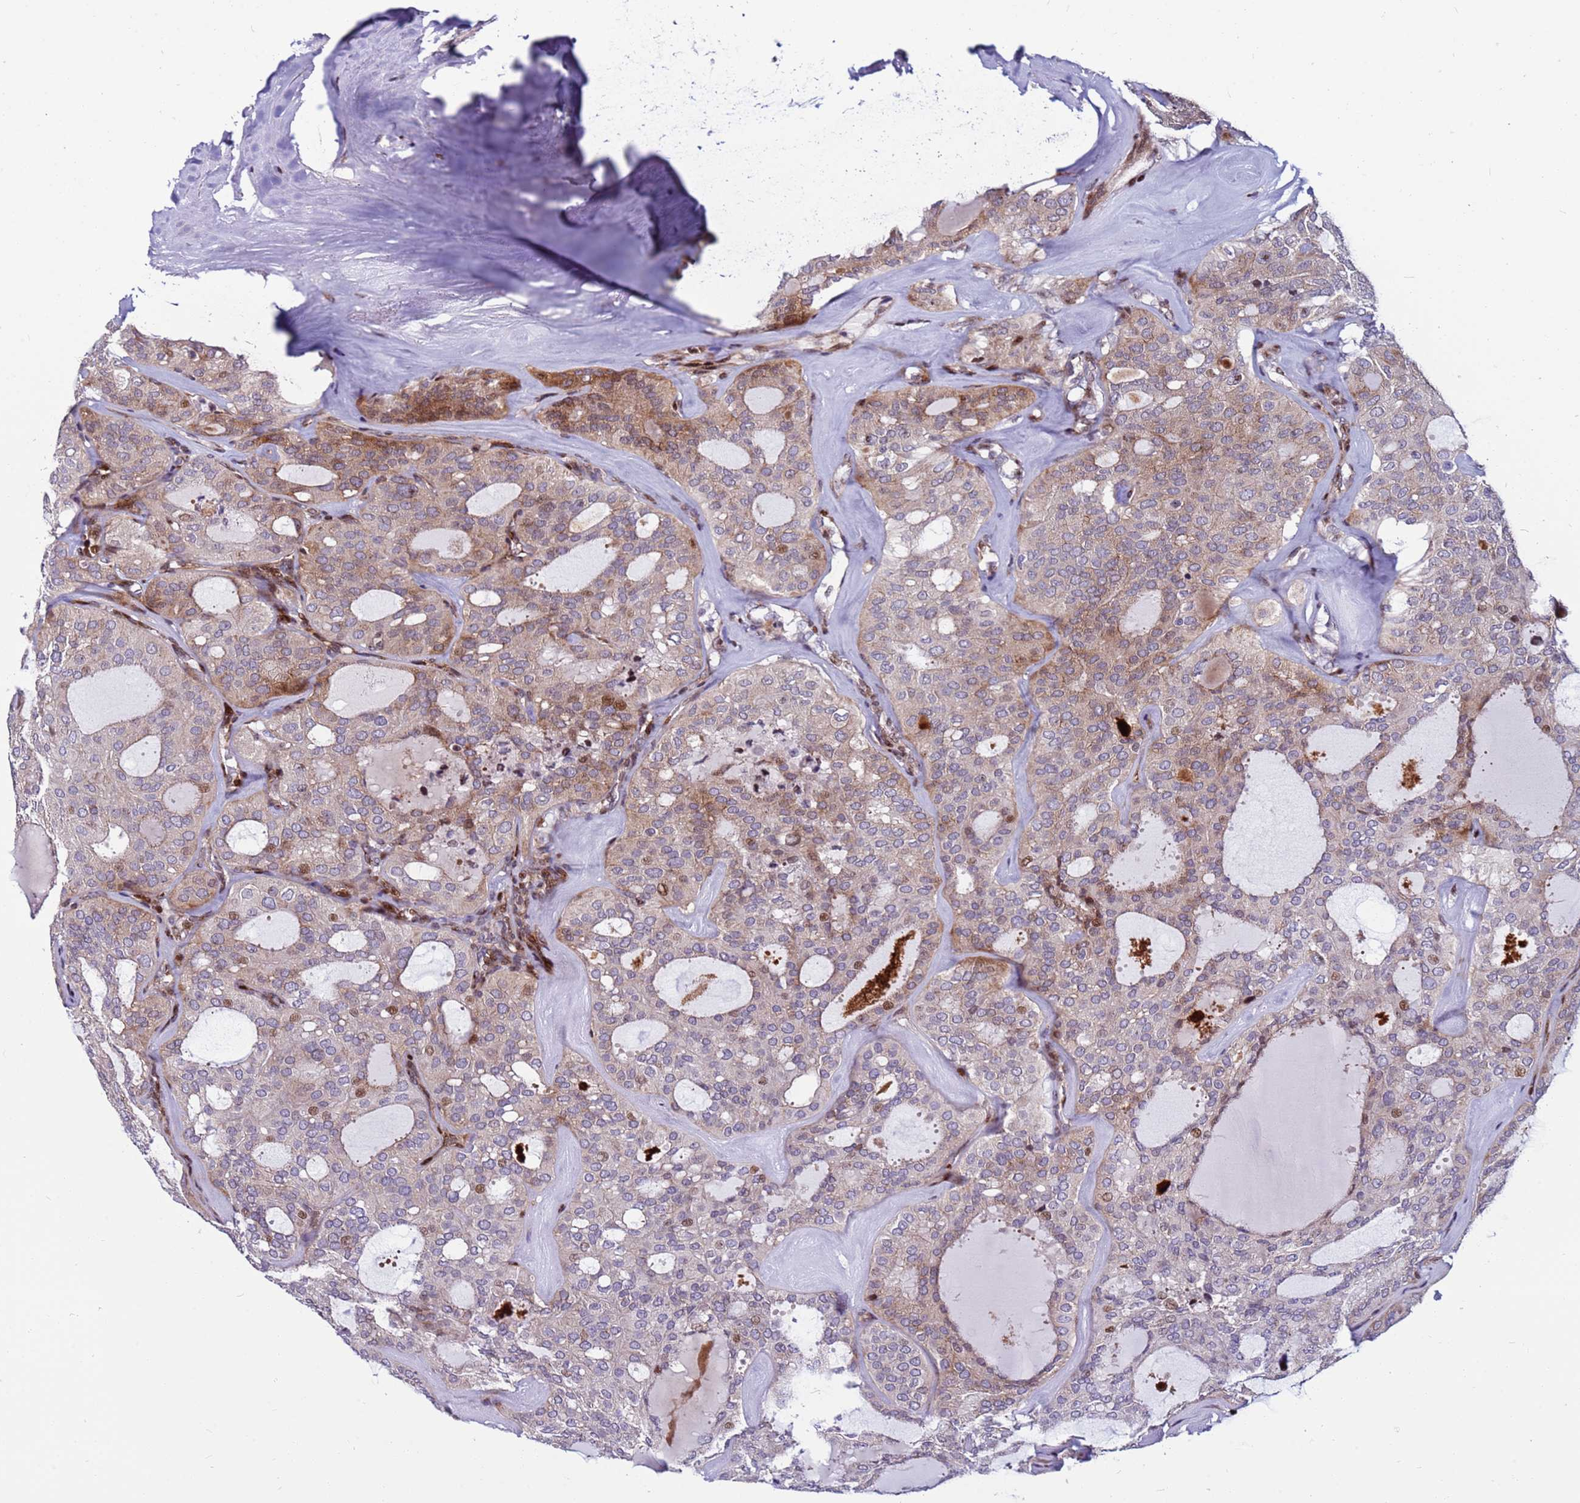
{"staining": {"intensity": "moderate", "quantity": "<25%", "location": "cytoplasmic/membranous,nuclear"}, "tissue": "thyroid cancer", "cell_type": "Tumor cells", "image_type": "cancer", "snomed": [{"axis": "morphology", "description": "Follicular adenoma carcinoma, NOS"}, {"axis": "topography", "description": "Thyroid gland"}], "caption": "Protein expression analysis of follicular adenoma carcinoma (thyroid) displays moderate cytoplasmic/membranous and nuclear expression in about <25% of tumor cells. Immunohistochemistry (ihc) stains the protein of interest in brown and the nuclei are stained blue.", "gene": "WBP11", "patient": {"sex": "male", "age": 75}}